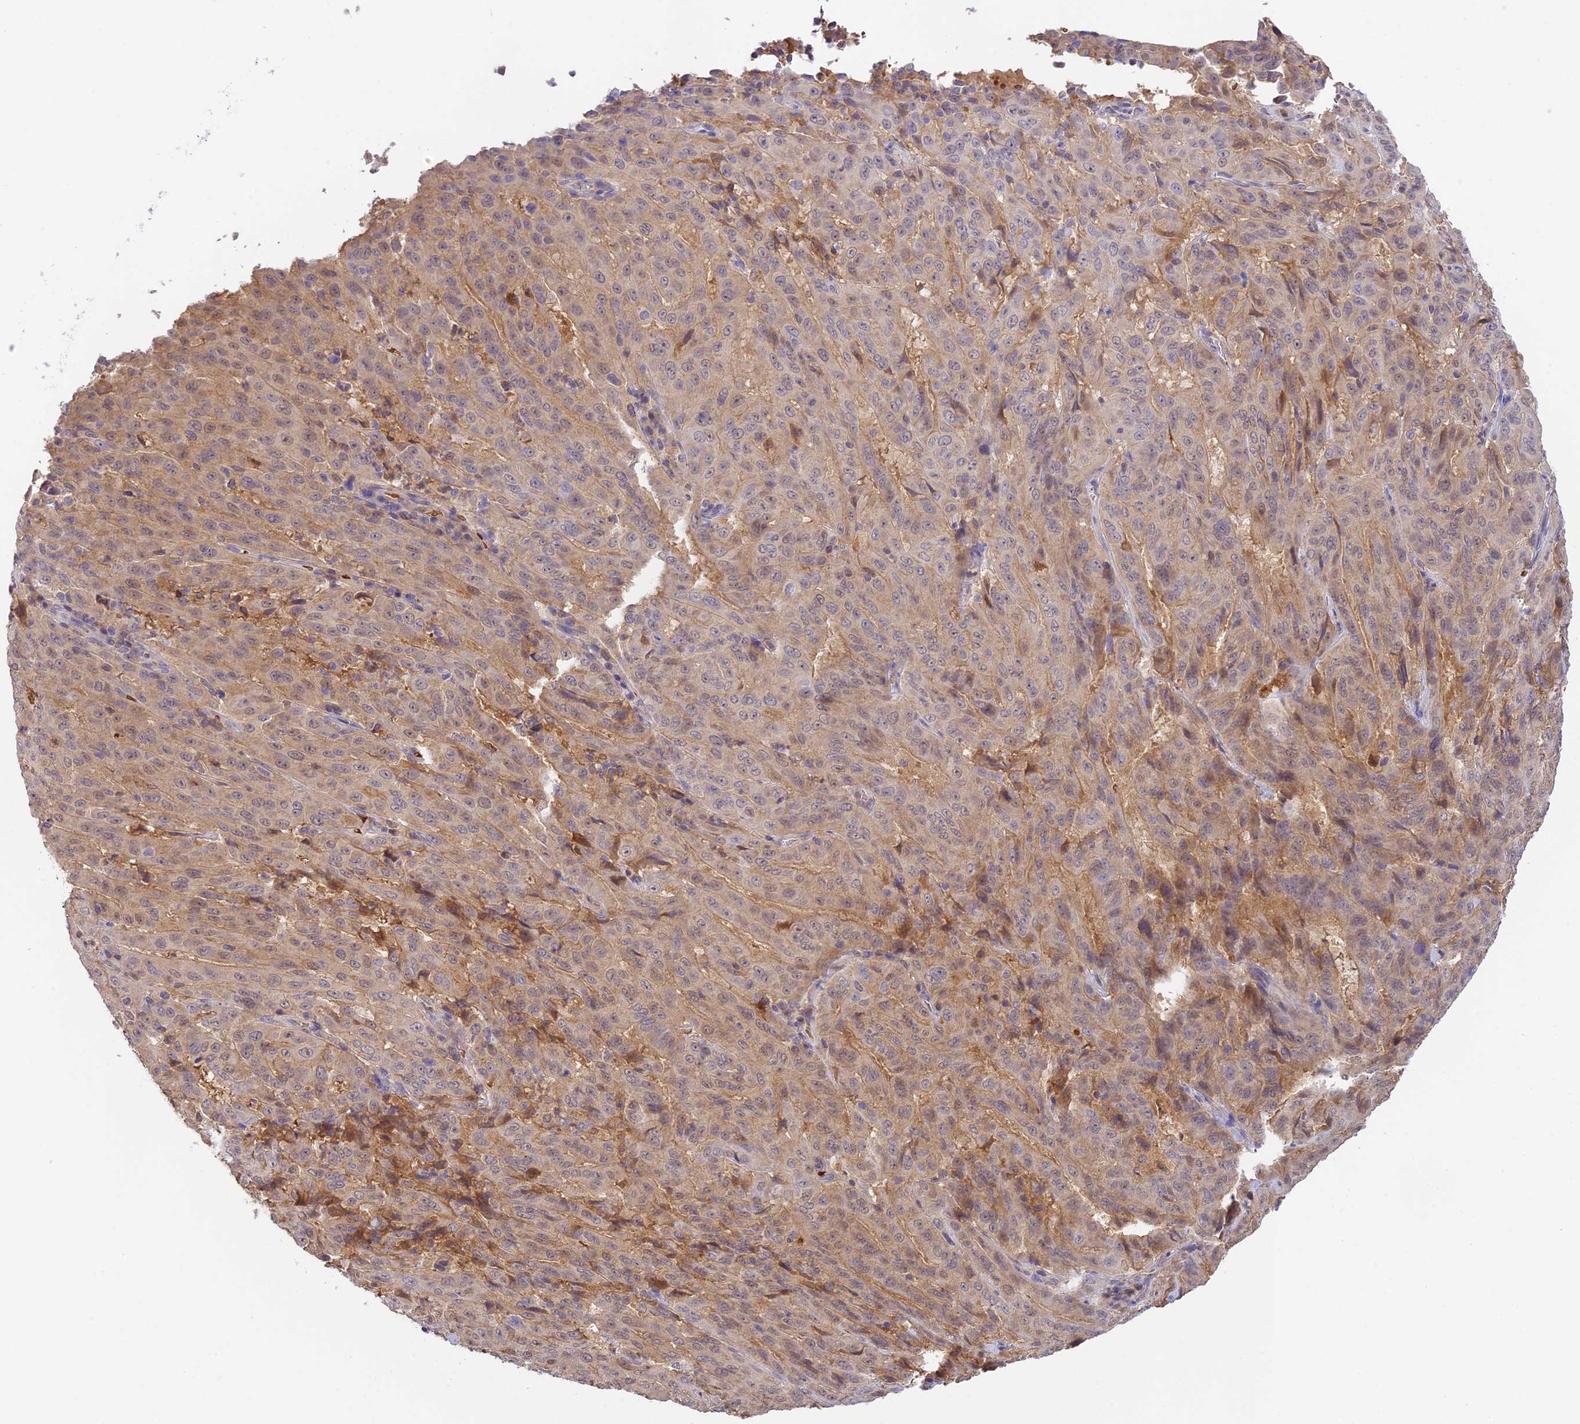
{"staining": {"intensity": "moderate", "quantity": "25%-75%", "location": "cytoplasmic/membranous"}, "tissue": "pancreatic cancer", "cell_type": "Tumor cells", "image_type": "cancer", "snomed": [{"axis": "morphology", "description": "Adenocarcinoma, NOS"}, {"axis": "topography", "description": "Pancreas"}], "caption": "Immunohistochemistry (IHC) photomicrograph of neoplastic tissue: human adenocarcinoma (pancreatic) stained using immunohistochemistry (IHC) reveals medium levels of moderate protein expression localized specifically in the cytoplasmic/membranous of tumor cells, appearing as a cytoplasmic/membranous brown color.", "gene": "HDHD2", "patient": {"sex": "male", "age": 63}}